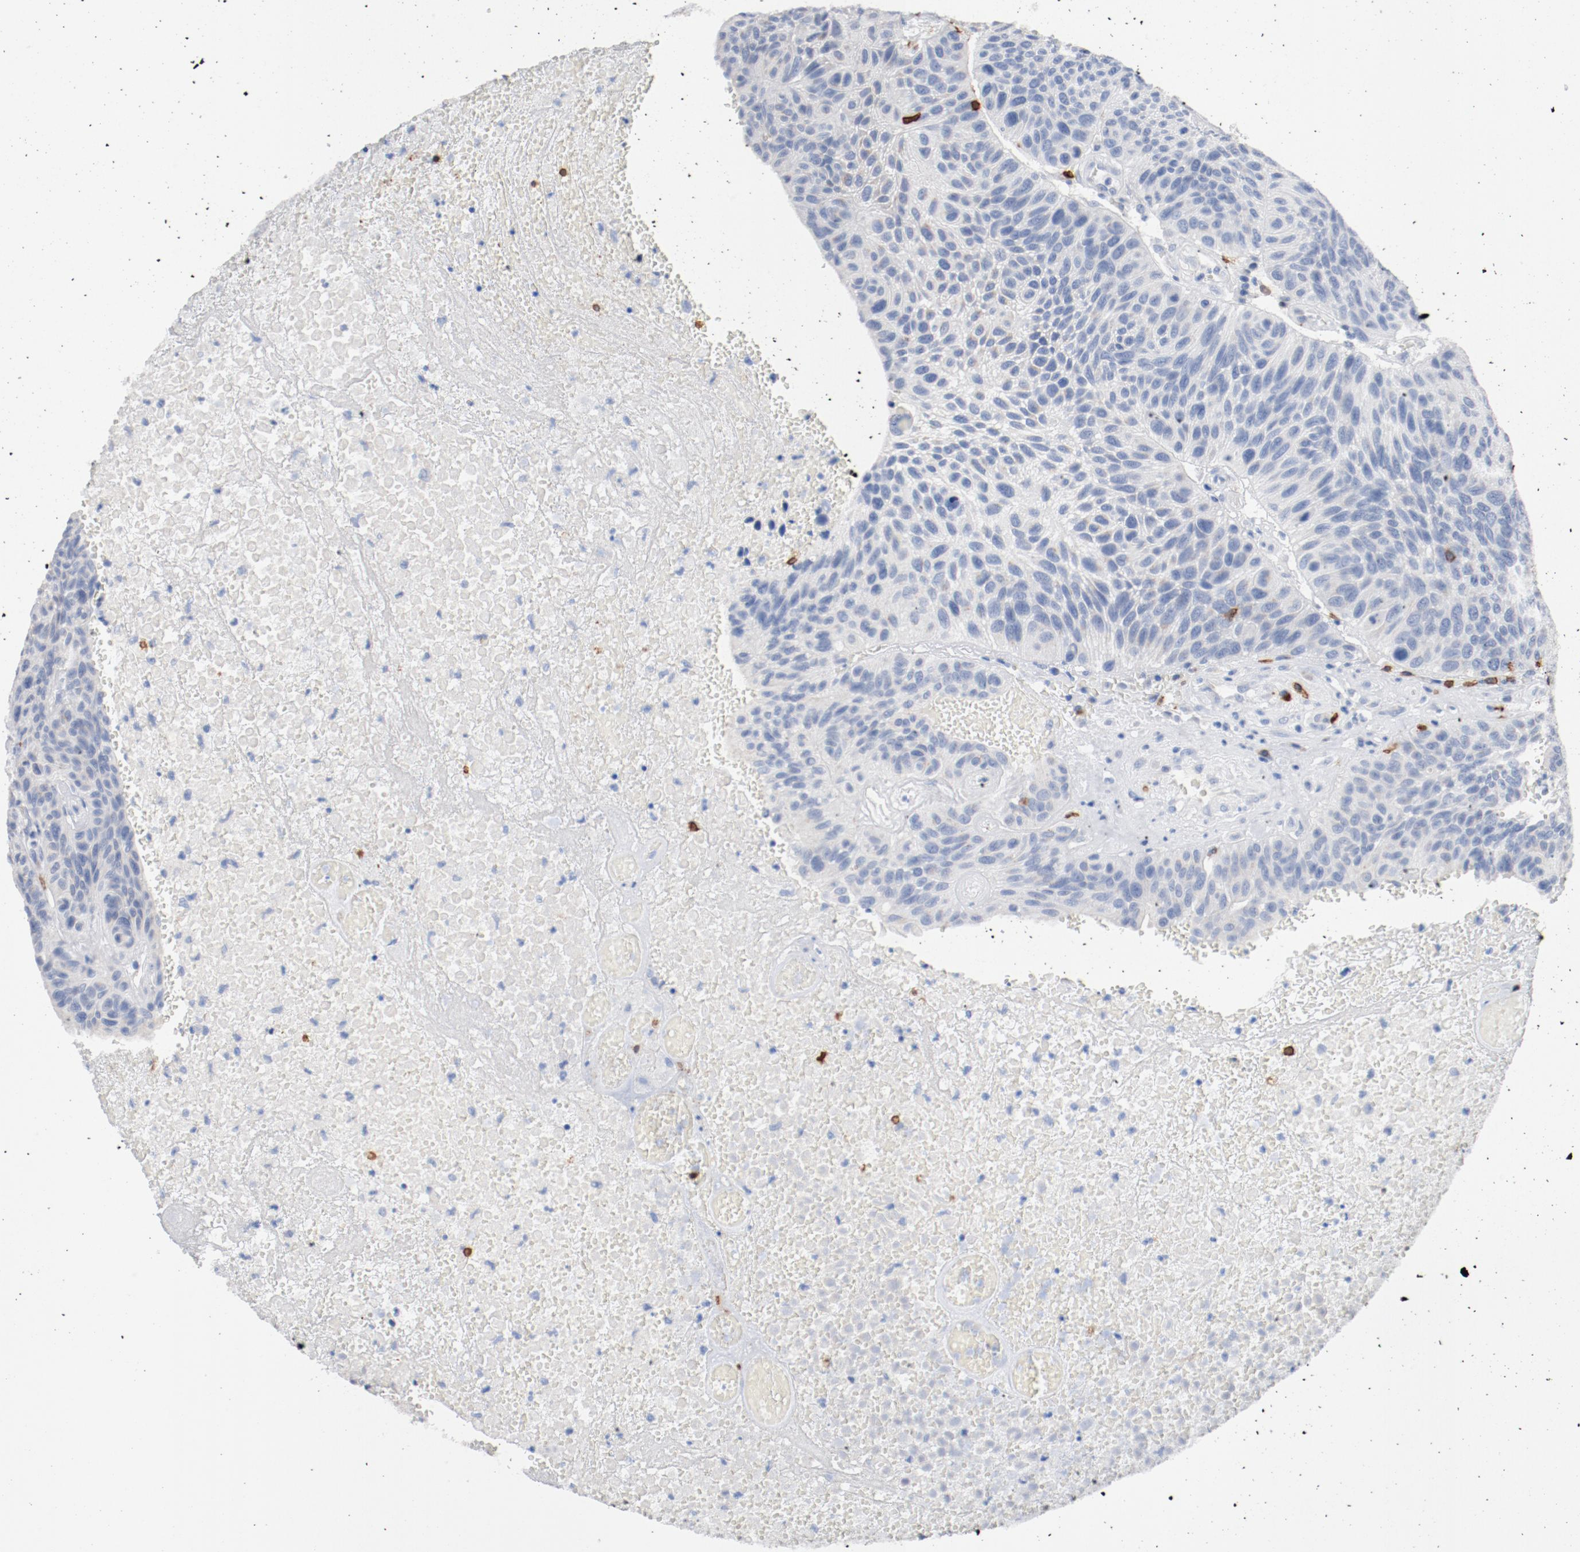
{"staining": {"intensity": "negative", "quantity": "none", "location": "none"}, "tissue": "urothelial cancer", "cell_type": "Tumor cells", "image_type": "cancer", "snomed": [{"axis": "morphology", "description": "Urothelial carcinoma, High grade"}, {"axis": "topography", "description": "Urinary bladder"}], "caption": "Photomicrograph shows no significant protein positivity in tumor cells of high-grade urothelial carcinoma. (DAB (3,3'-diaminobenzidine) immunohistochemistry (IHC), high magnification).", "gene": "CD247", "patient": {"sex": "male", "age": 66}}